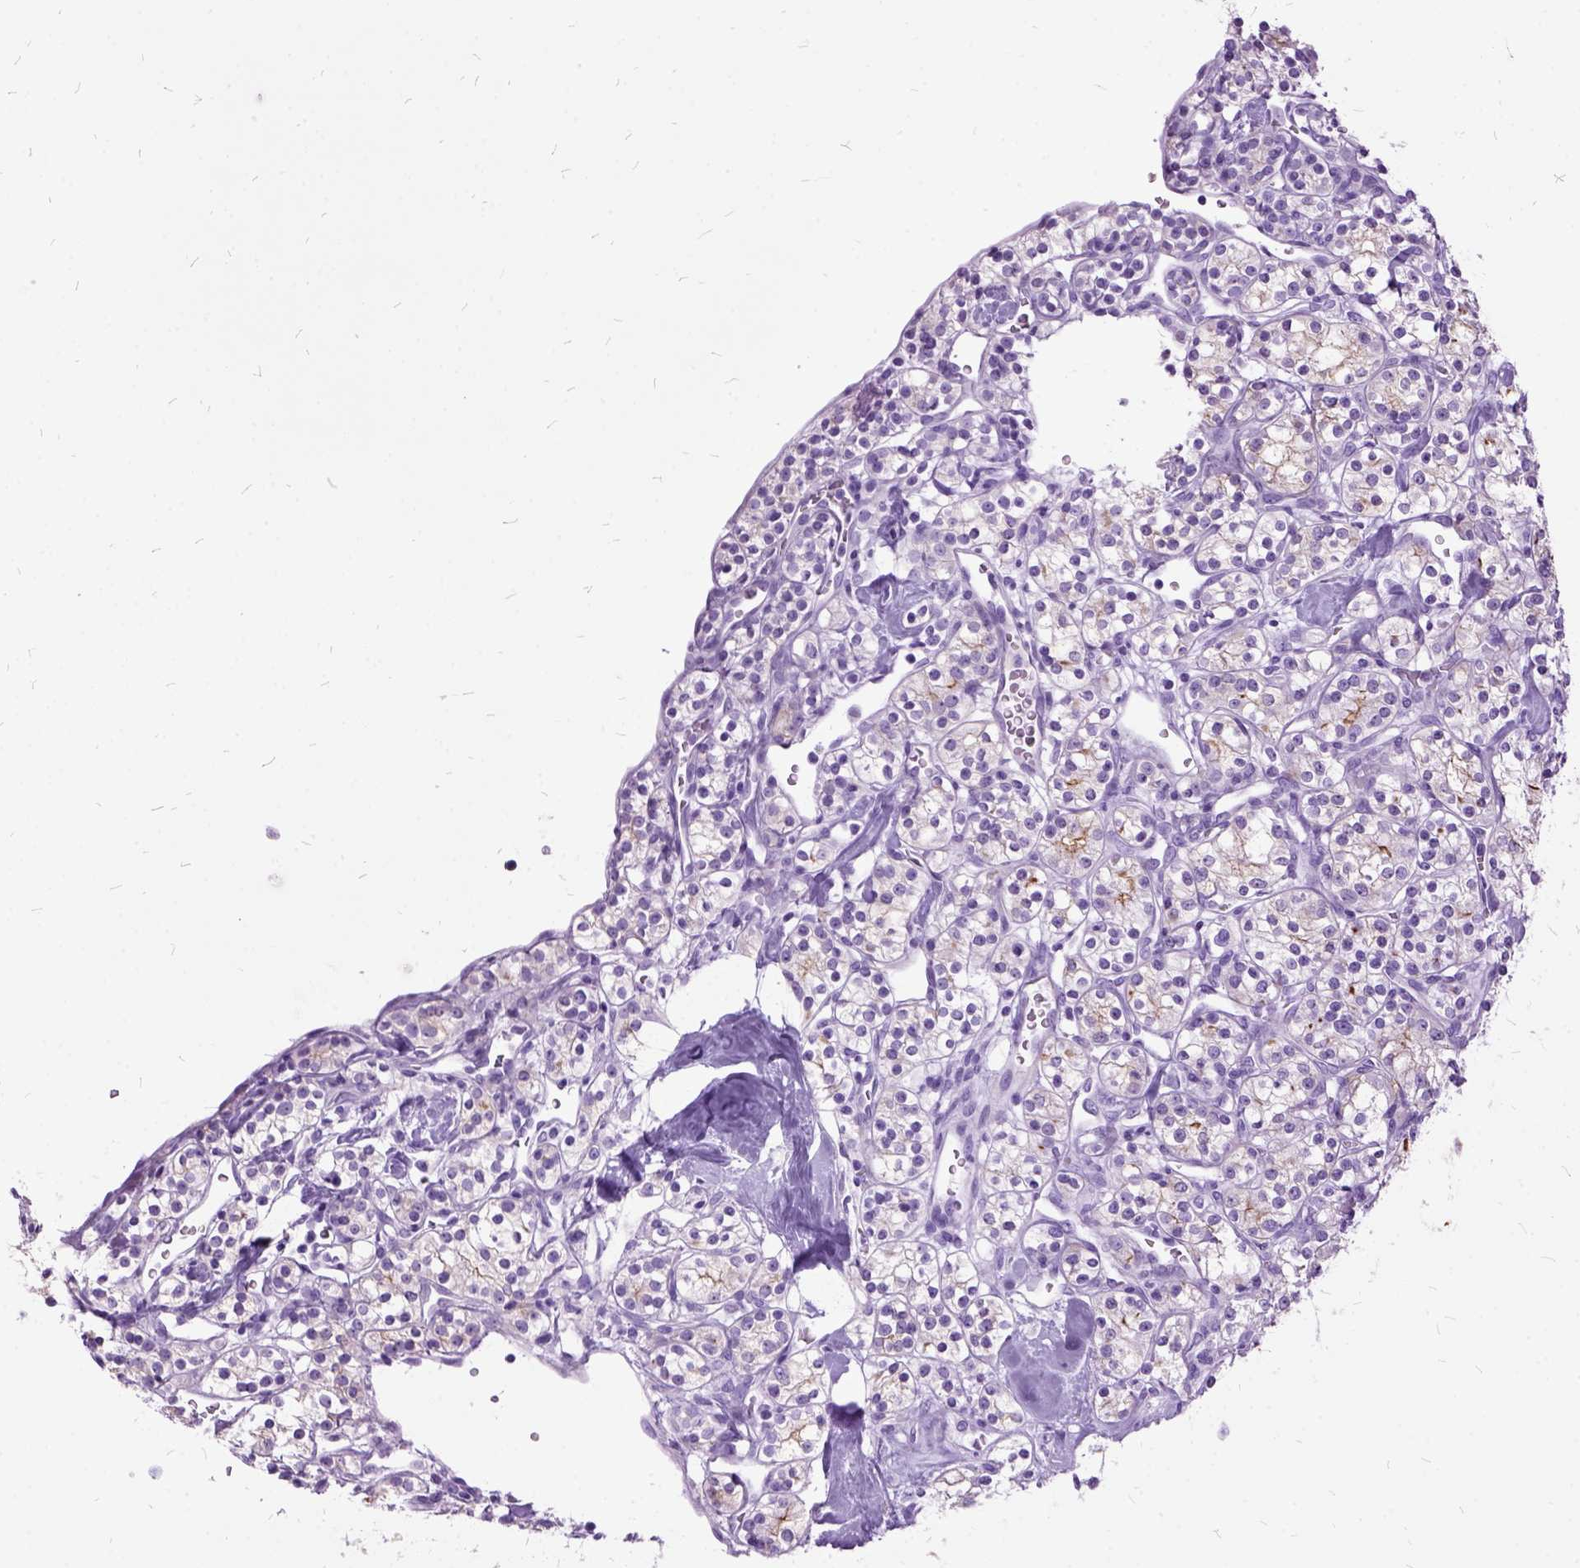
{"staining": {"intensity": "negative", "quantity": "none", "location": "none"}, "tissue": "renal cancer", "cell_type": "Tumor cells", "image_type": "cancer", "snomed": [{"axis": "morphology", "description": "Adenocarcinoma, NOS"}, {"axis": "topography", "description": "Kidney"}], "caption": "Human adenocarcinoma (renal) stained for a protein using immunohistochemistry (IHC) reveals no positivity in tumor cells.", "gene": "MME", "patient": {"sex": "male", "age": 77}}